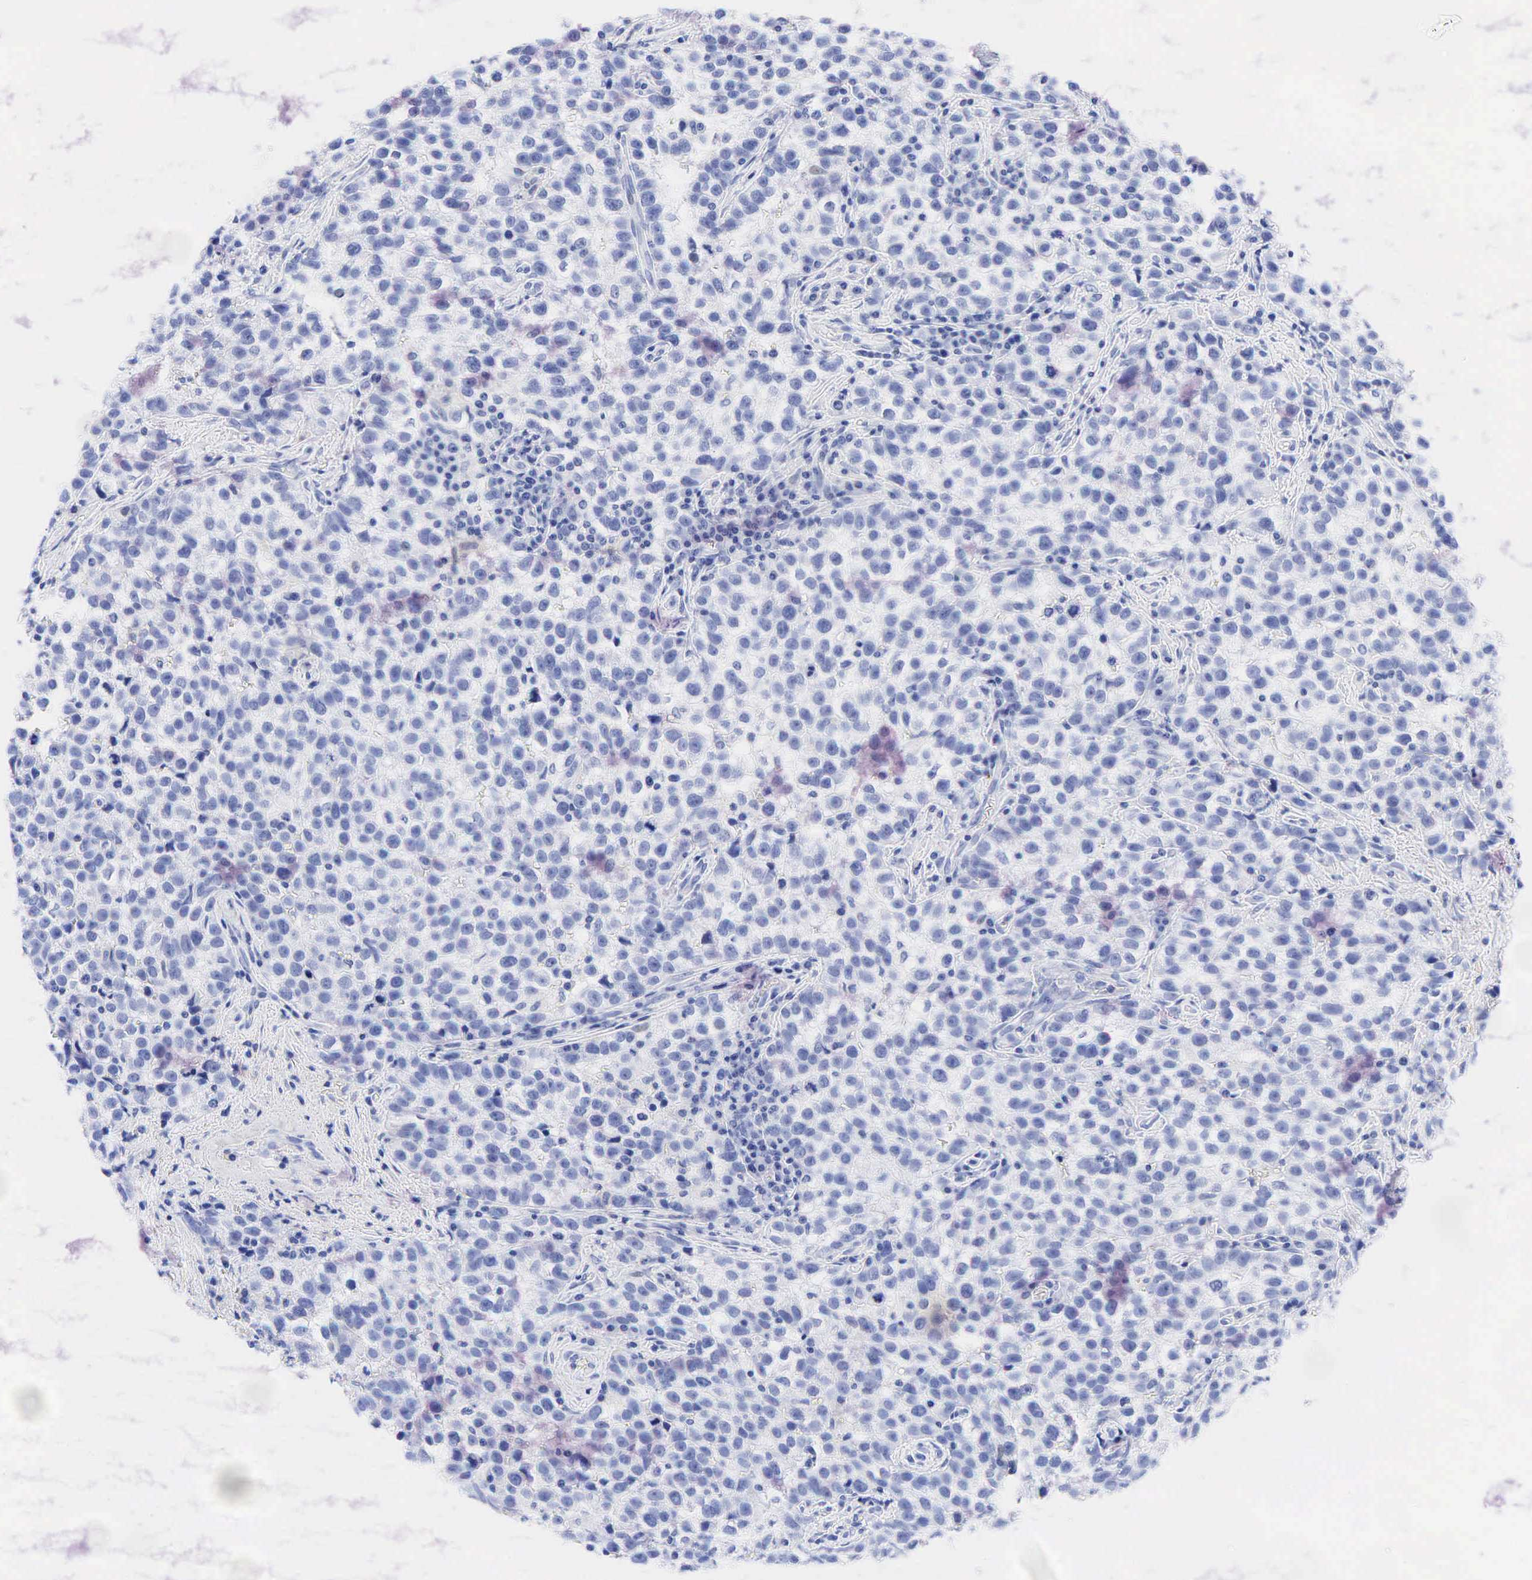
{"staining": {"intensity": "weak", "quantity": "<25%", "location": "nuclear"}, "tissue": "testis cancer", "cell_type": "Tumor cells", "image_type": "cancer", "snomed": [{"axis": "morphology", "description": "Seminoma, NOS"}, {"axis": "topography", "description": "Testis"}], "caption": "Immunohistochemistry of human testis seminoma exhibits no staining in tumor cells.", "gene": "FUT4", "patient": {"sex": "male", "age": 38}}